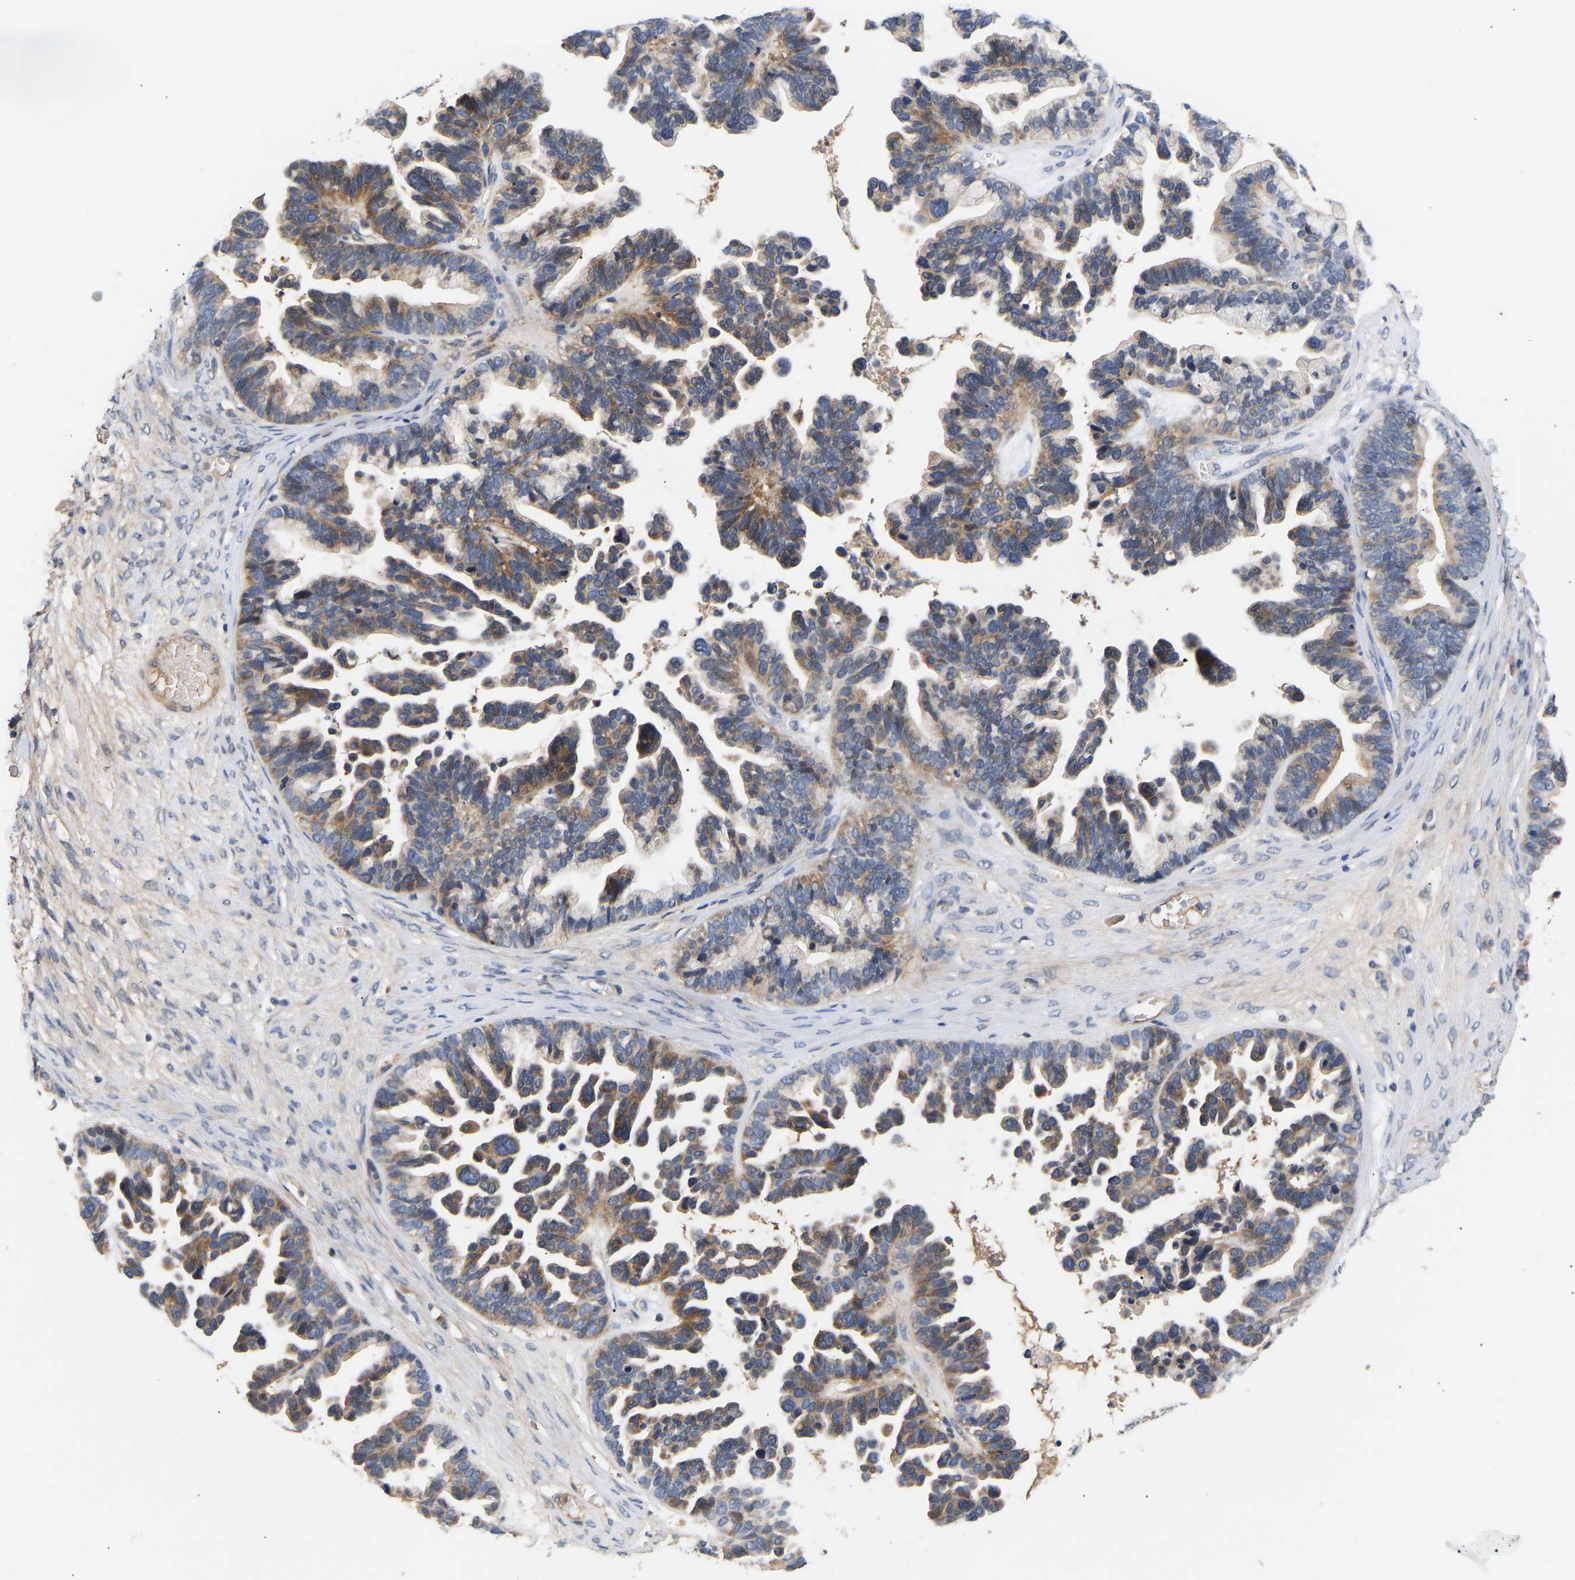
{"staining": {"intensity": "moderate", "quantity": "25%-75%", "location": "cytoplasmic/membranous"}, "tissue": "ovarian cancer", "cell_type": "Tumor cells", "image_type": "cancer", "snomed": [{"axis": "morphology", "description": "Cystadenocarcinoma, serous, NOS"}, {"axis": "topography", "description": "Ovary"}], "caption": "Brown immunohistochemical staining in ovarian cancer displays moderate cytoplasmic/membranous staining in about 25%-75% of tumor cells. (DAB IHC, brown staining for protein, blue staining for nuclei).", "gene": "KASH5", "patient": {"sex": "female", "age": 56}}